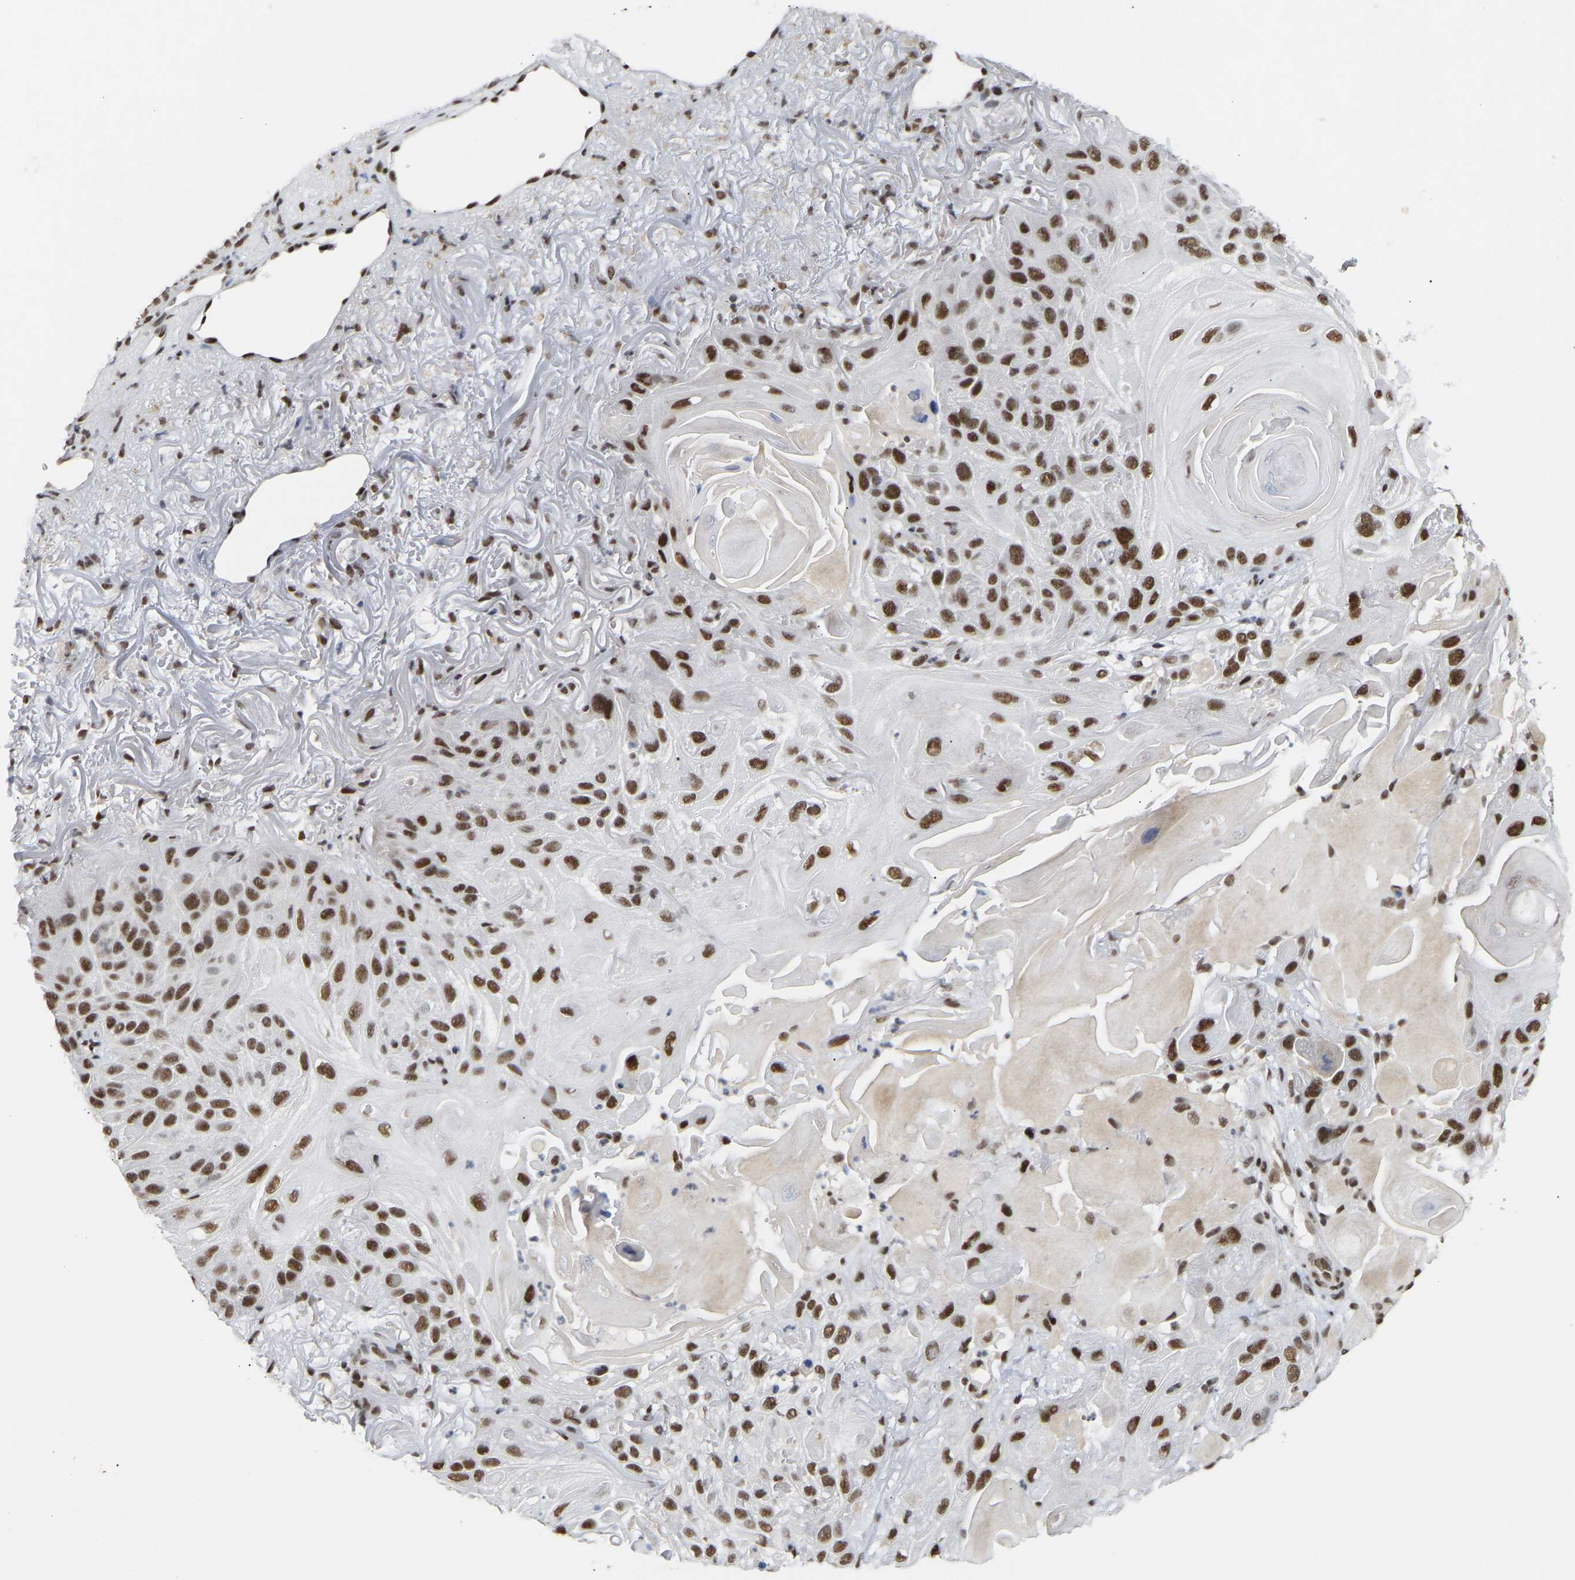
{"staining": {"intensity": "strong", "quantity": ">75%", "location": "nuclear"}, "tissue": "skin cancer", "cell_type": "Tumor cells", "image_type": "cancer", "snomed": [{"axis": "morphology", "description": "Squamous cell carcinoma, NOS"}, {"axis": "topography", "description": "Skin"}], "caption": "A high-resolution micrograph shows immunohistochemistry (IHC) staining of skin cancer (squamous cell carcinoma), which demonstrates strong nuclear positivity in about >75% of tumor cells.", "gene": "NELFB", "patient": {"sex": "female", "age": 77}}